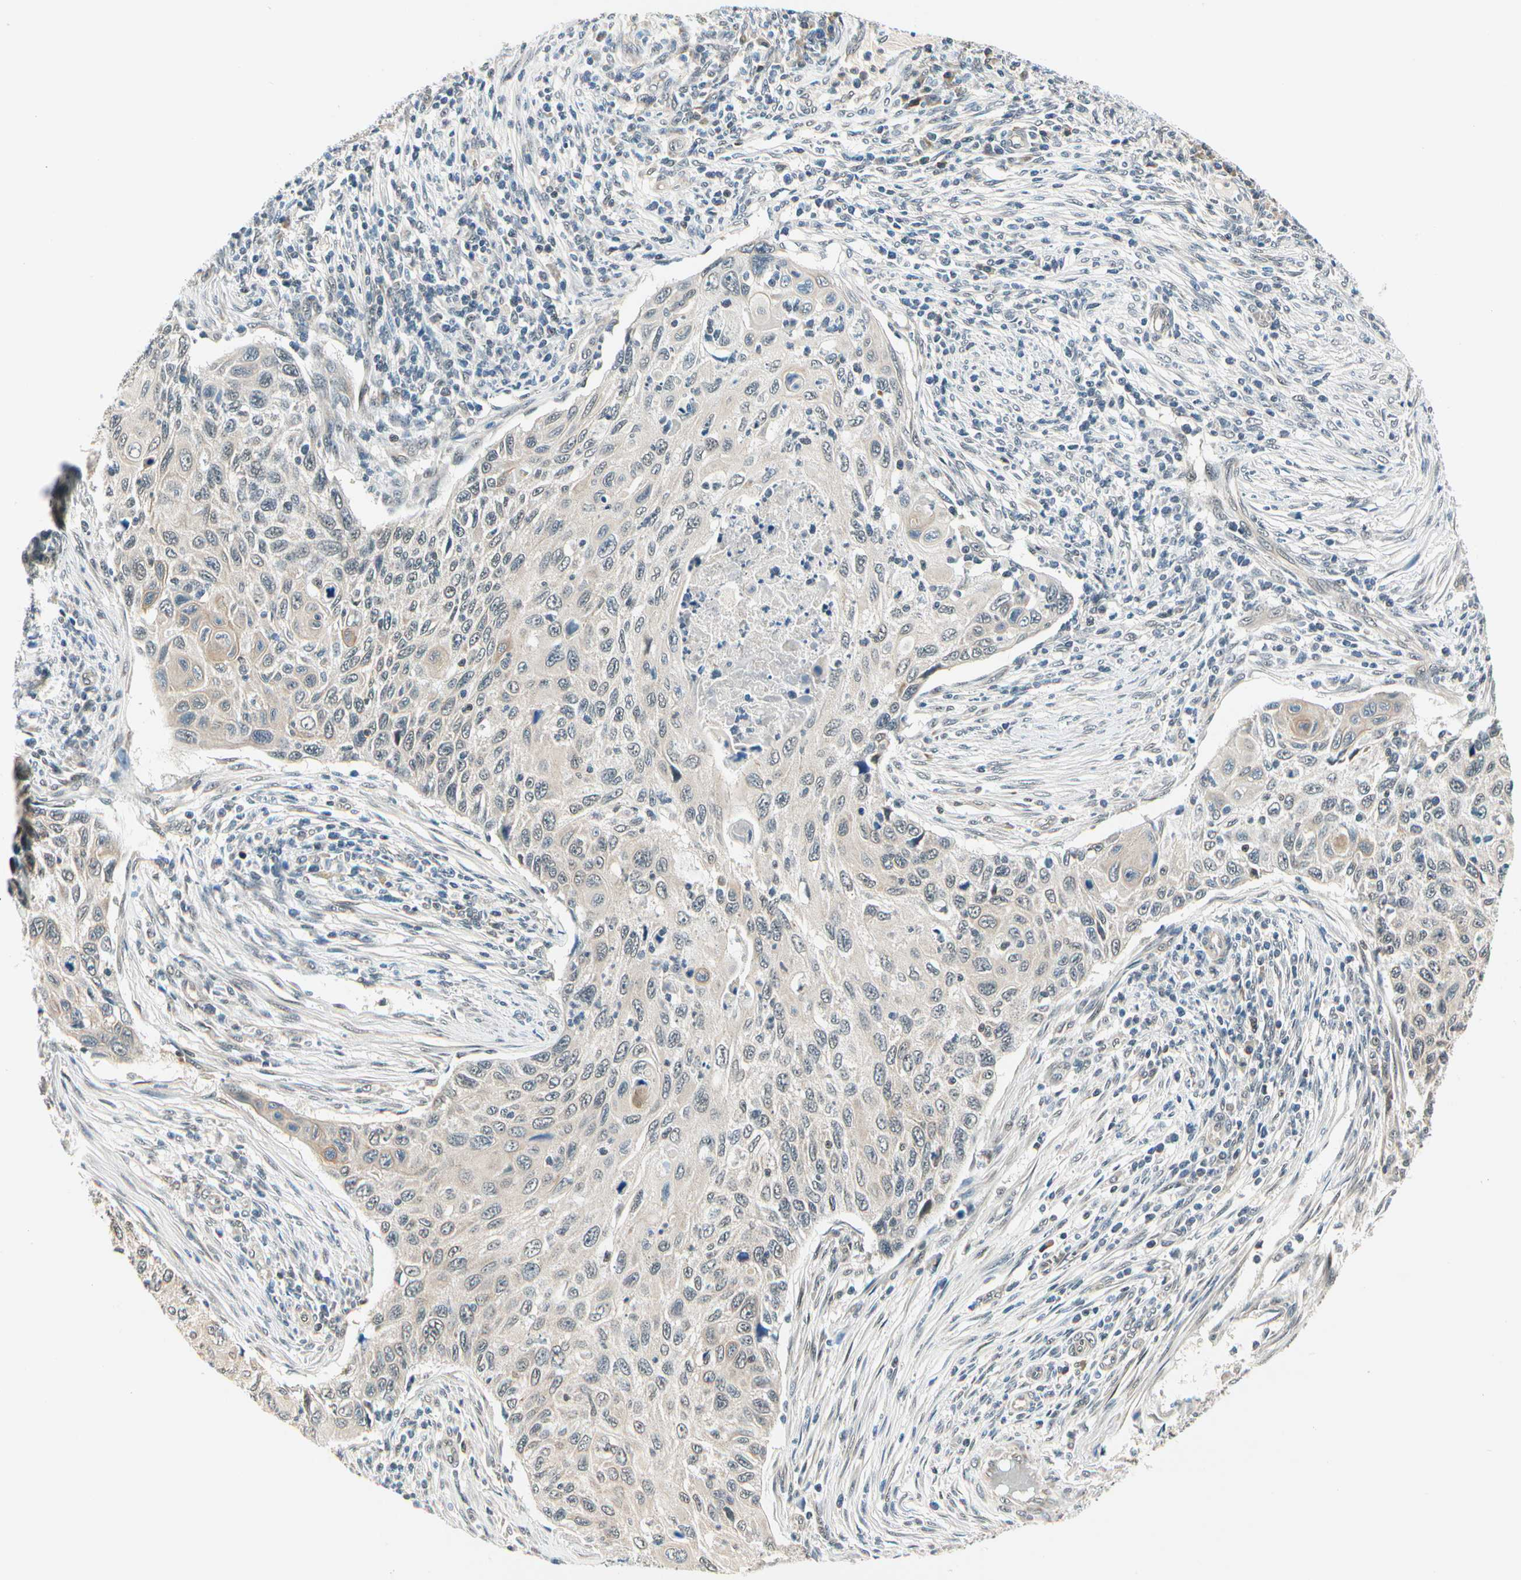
{"staining": {"intensity": "weak", "quantity": "<25%", "location": "cytoplasmic/membranous"}, "tissue": "cervical cancer", "cell_type": "Tumor cells", "image_type": "cancer", "snomed": [{"axis": "morphology", "description": "Squamous cell carcinoma, NOS"}, {"axis": "topography", "description": "Cervix"}], "caption": "Immunohistochemistry of human cervical cancer reveals no staining in tumor cells. (IHC, brightfield microscopy, high magnification).", "gene": "PDK2", "patient": {"sex": "female", "age": 70}}